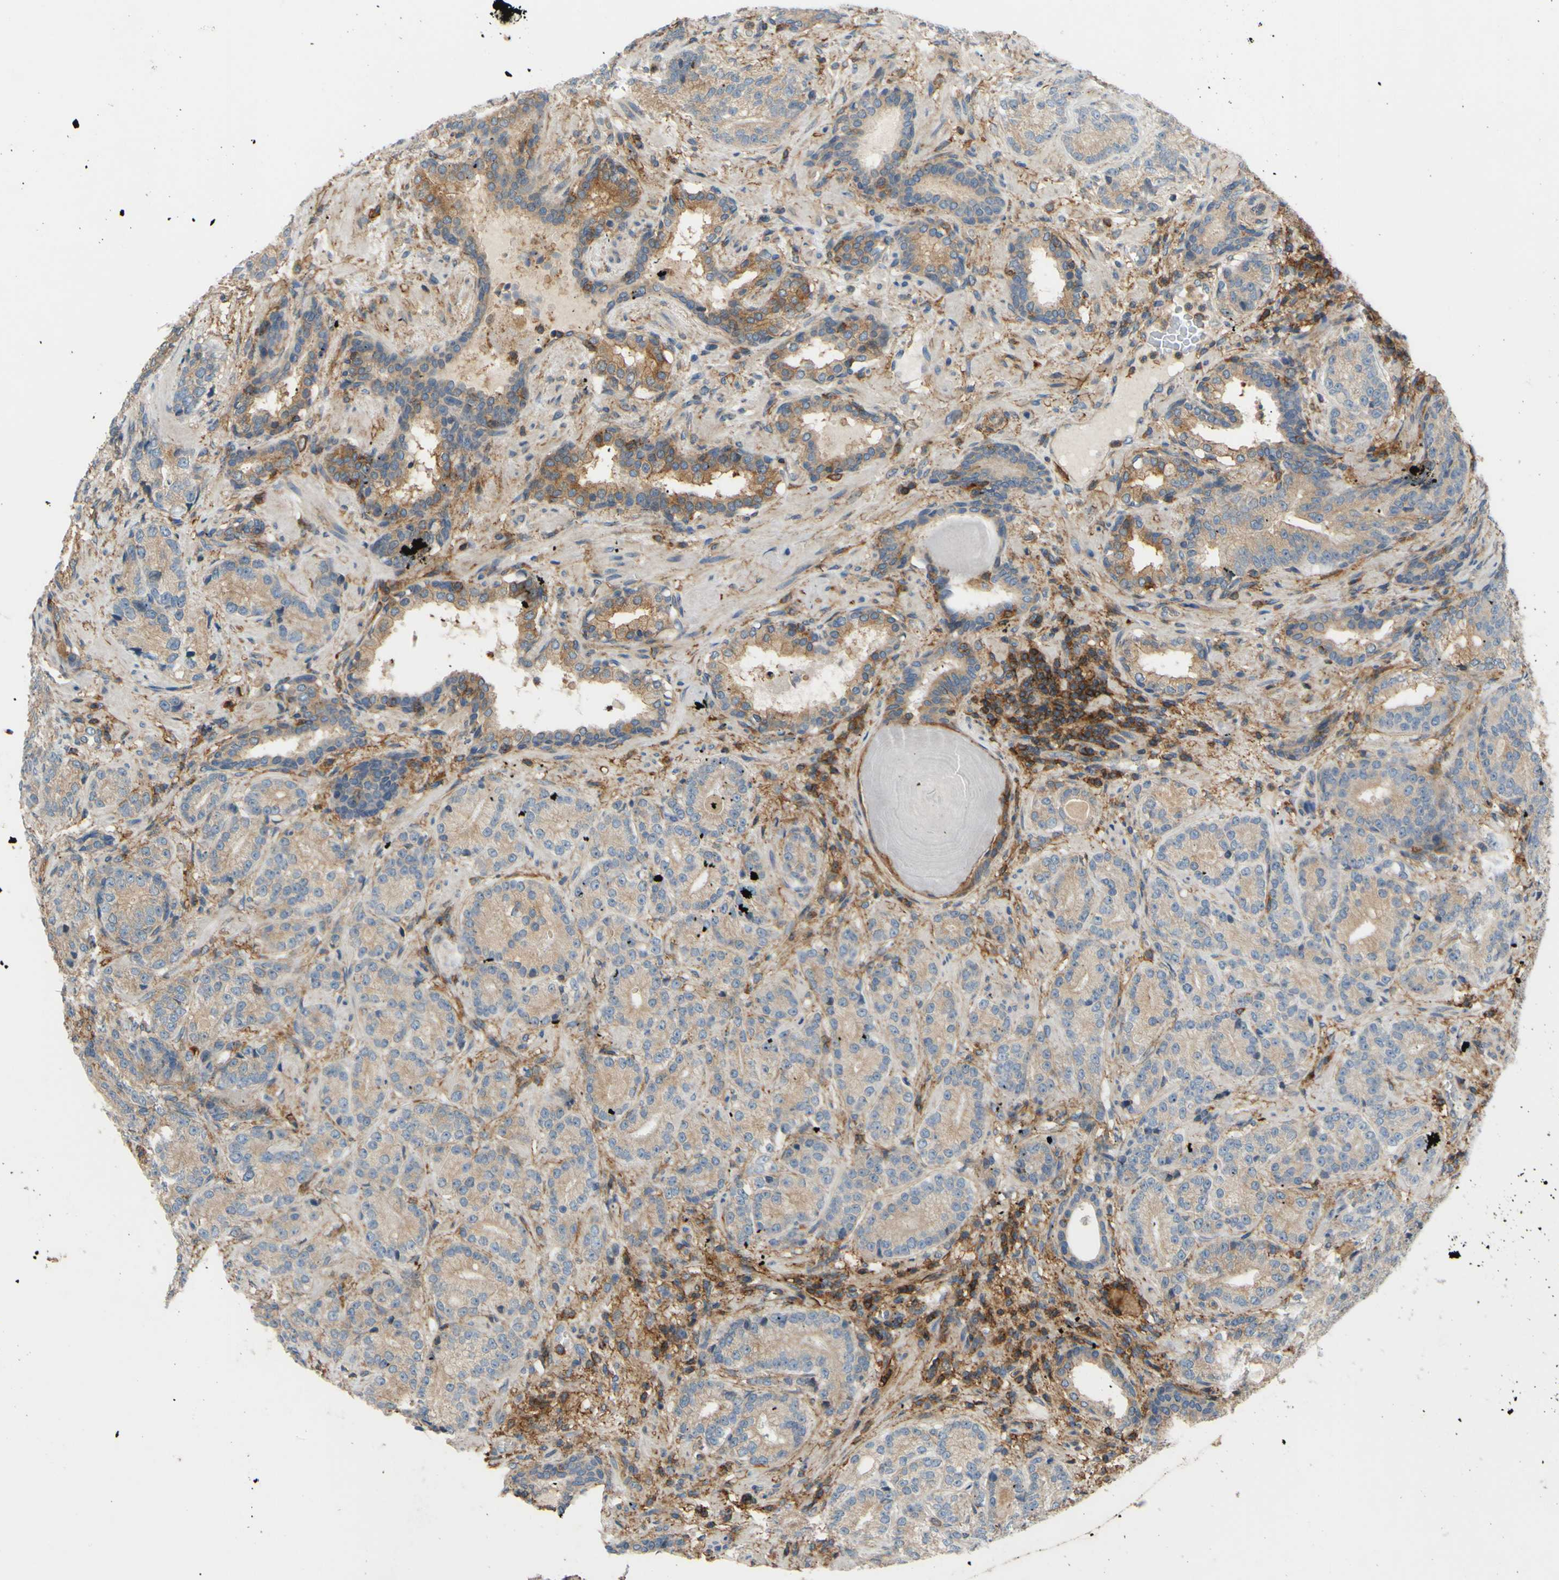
{"staining": {"intensity": "weak", "quantity": "25%-75%", "location": "cytoplasmic/membranous"}, "tissue": "prostate cancer", "cell_type": "Tumor cells", "image_type": "cancer", "snomed": [{"axis": "morphology", "description": "Adenocarcinoma, High grade"}, {"axis": "topography", "description": "Prostate"}], "caption": "Prostate cancer stained with a protein marker exhibits weak staining in tumor cells.", "gene": "POR", "patient": {"sex": "male", "age": 61}}